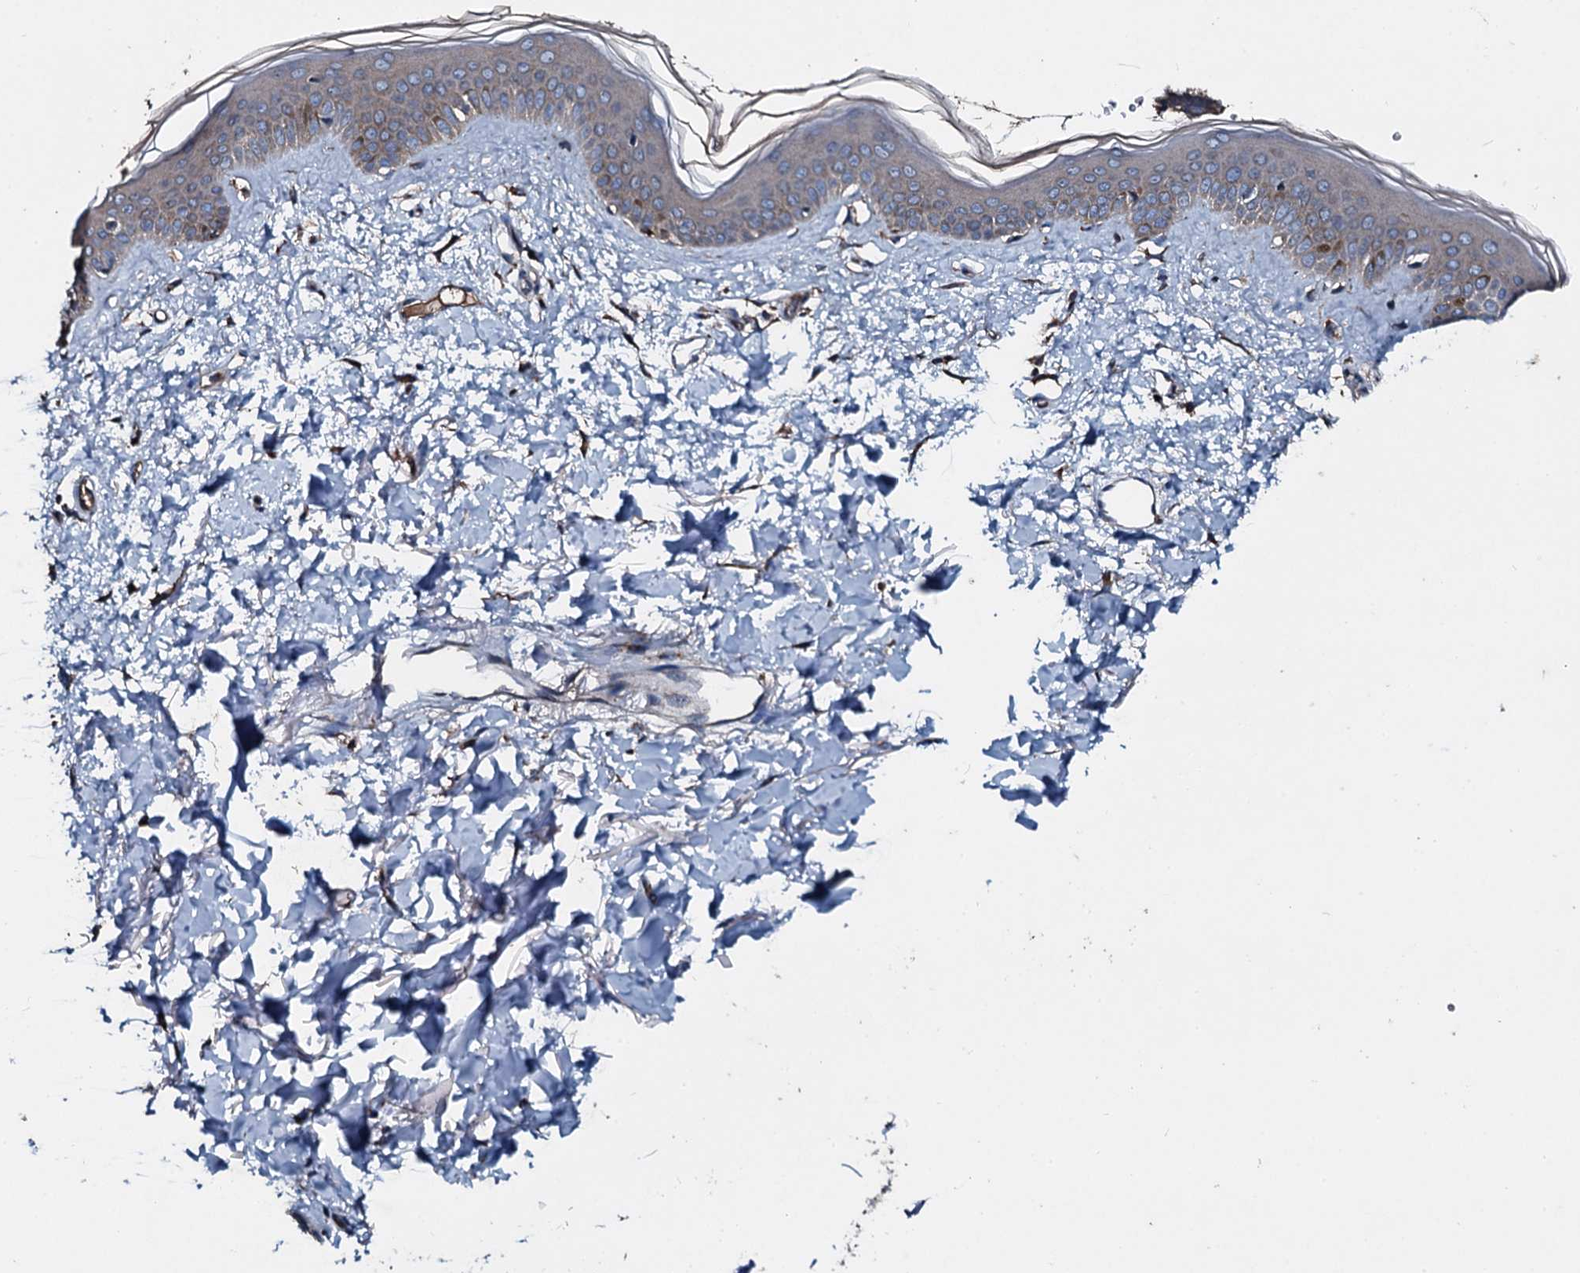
{"staining": {"intensity": "strong", "quantity": ">75%", "location": "cytoplasmic/membranous"}, "tissue": "skin", "cell_type": "Fibroblasts", "image_type": "normal", "snomed": [{"axis": "morphology", "description": "Normal tissue, NOS"}, {"axis": "topography", "description": "Skin"}], "caption": "IHC staining of normal skin, which displays high levels of strong cytoplasmic/membranous staining in about >75% of fibroblasts indicating strong cytoplasmic/membranous protein positivity. The staining was performed using DAB (brown) for protein detection and nuclei were counterstained in hematoxylin (blue).", "gene": "ACSS3", "patient": {"sex": "female", "age": 58}}